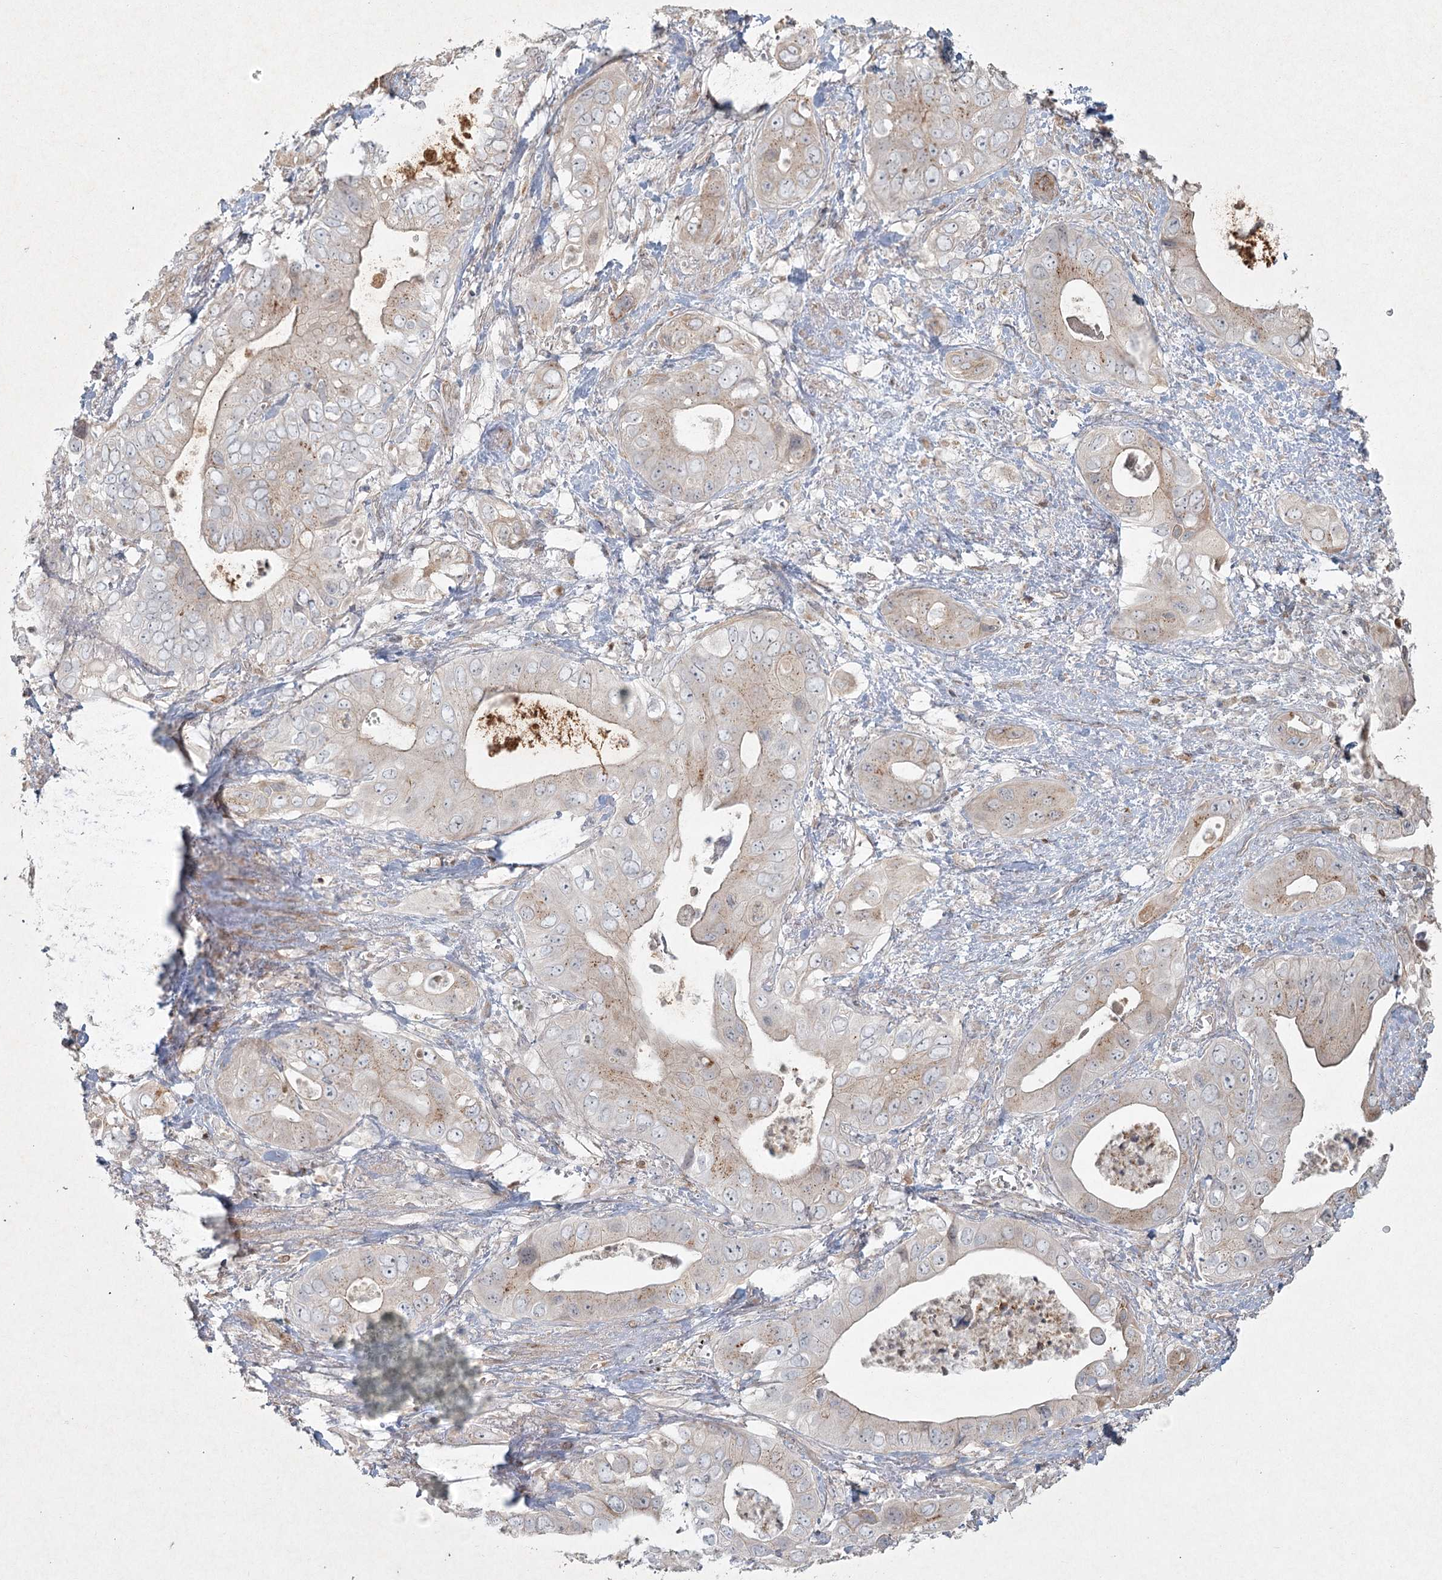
{"staining": {"intensity": "weak", "quantity": "<25%", "location": "cytoplasmic/membranous"}, "tissue": "pancreatic cancer", "cell_type": "Tumor cells", "image_type": "cancer", "snomed": [{"axis": "morphology", "description": "Adenocarcinoma, NOS"}, {"axis": "topography", "description": "Pancreas"}], "caption": "Tumor cells show no significant positivity in pancreatic adenocarcinoma.", "gene": "LRP2BP", "patient": {"sex": "female", "age": 78}}